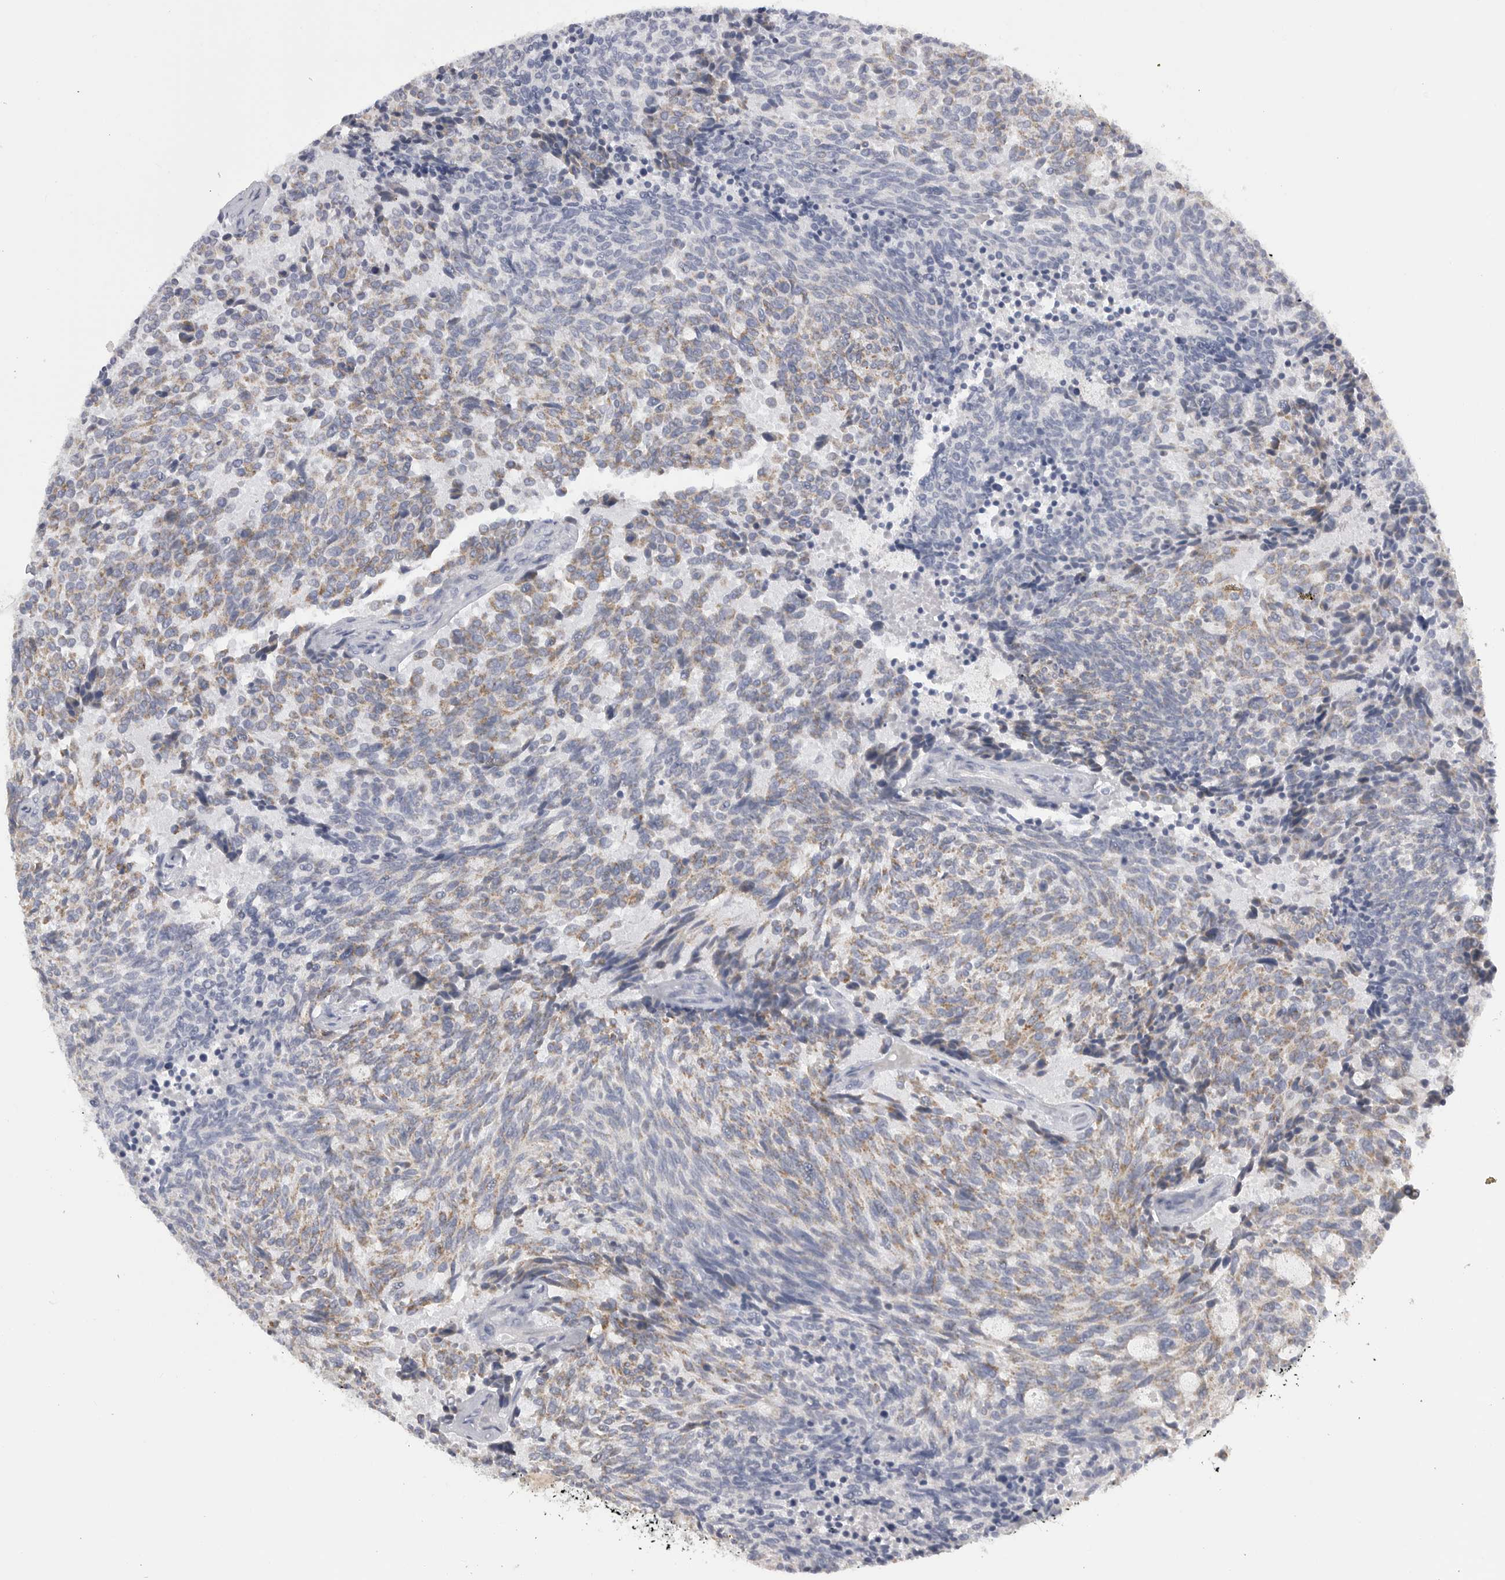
{"staining": {"intensity": "moderate", "quantity": ">75%", "location": "cytoplasmic/membranous"}, "tissue": "carcinoid", "cell_type": "Tumor cells", "image_type": "cancer", "snomed": [{"axis": "morphology", "description": "Carcinoid, malignant, NOS"}, {"axis": "topography", "description": "Pancreas"}], "caption": "Malignant carcinoid was stained to show a protein in brown. There is medium levels of moderate cytoplasmic/membranous expression in about >75% of tumor cells.", "gene": "SDC3", "patient": {"sex": "female", "age": 54}}